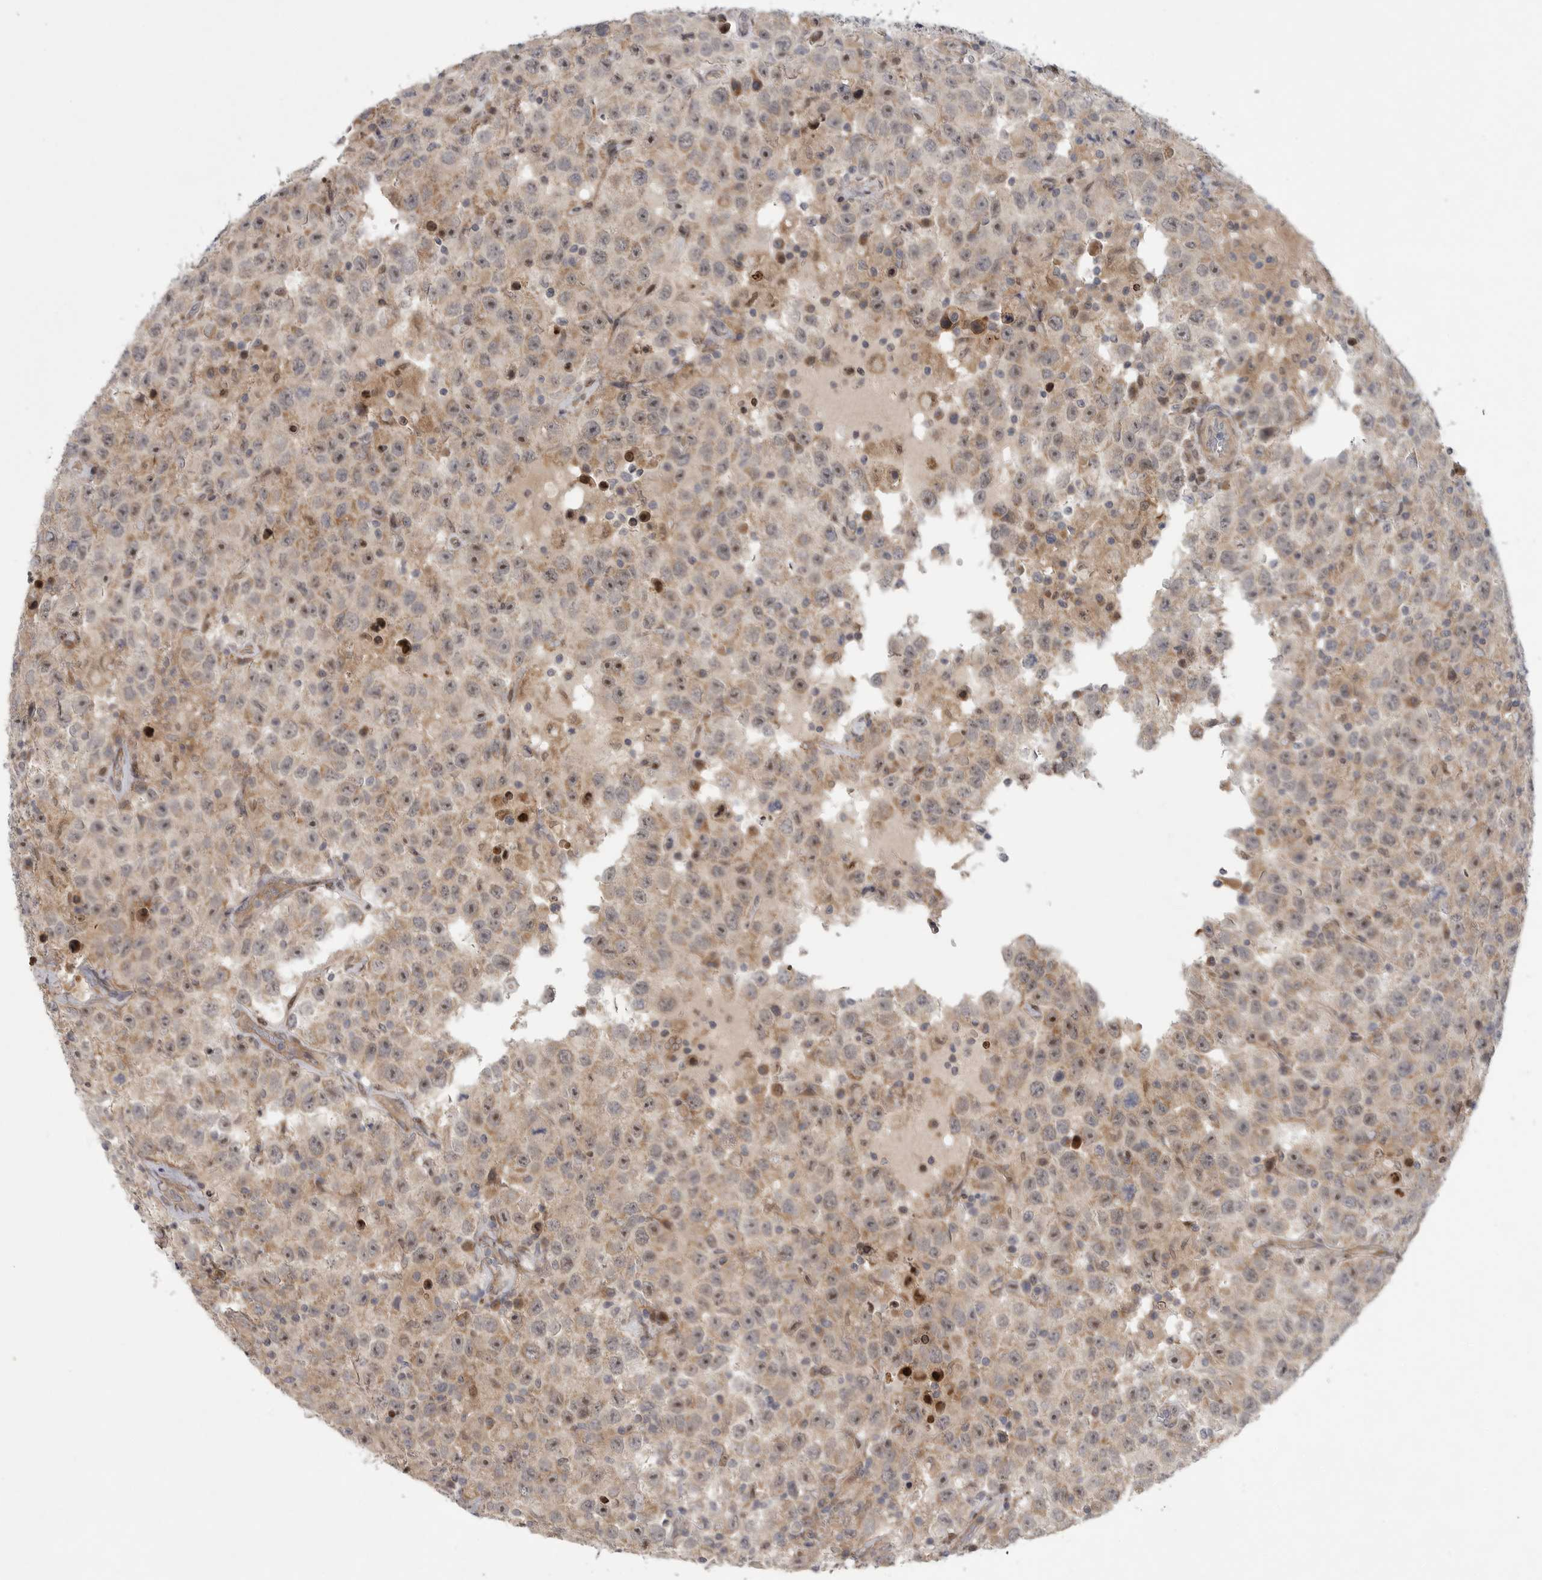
{"staining": {"intensity": "moderate", "quantity": ">75%", "location": "cytoplasmic/membranous"}, "tissue": "testis cancer", "cell_type": "Tumor cells", "image_type": "cancer", "snomed": [{"axis": "morphology", "description": "Seminoma, NOS"}, {"axis": "topography", "description": "Testis"}], "caption": "Approximately >75% of tumor cells in human seminoma (testis) demonstrate moderate cytoplasmic/membranous protein staining as visualized by brown immunohistochemical staining.", "gene": "FBXO43", "patient": {"sex": "male", "age": 41}}